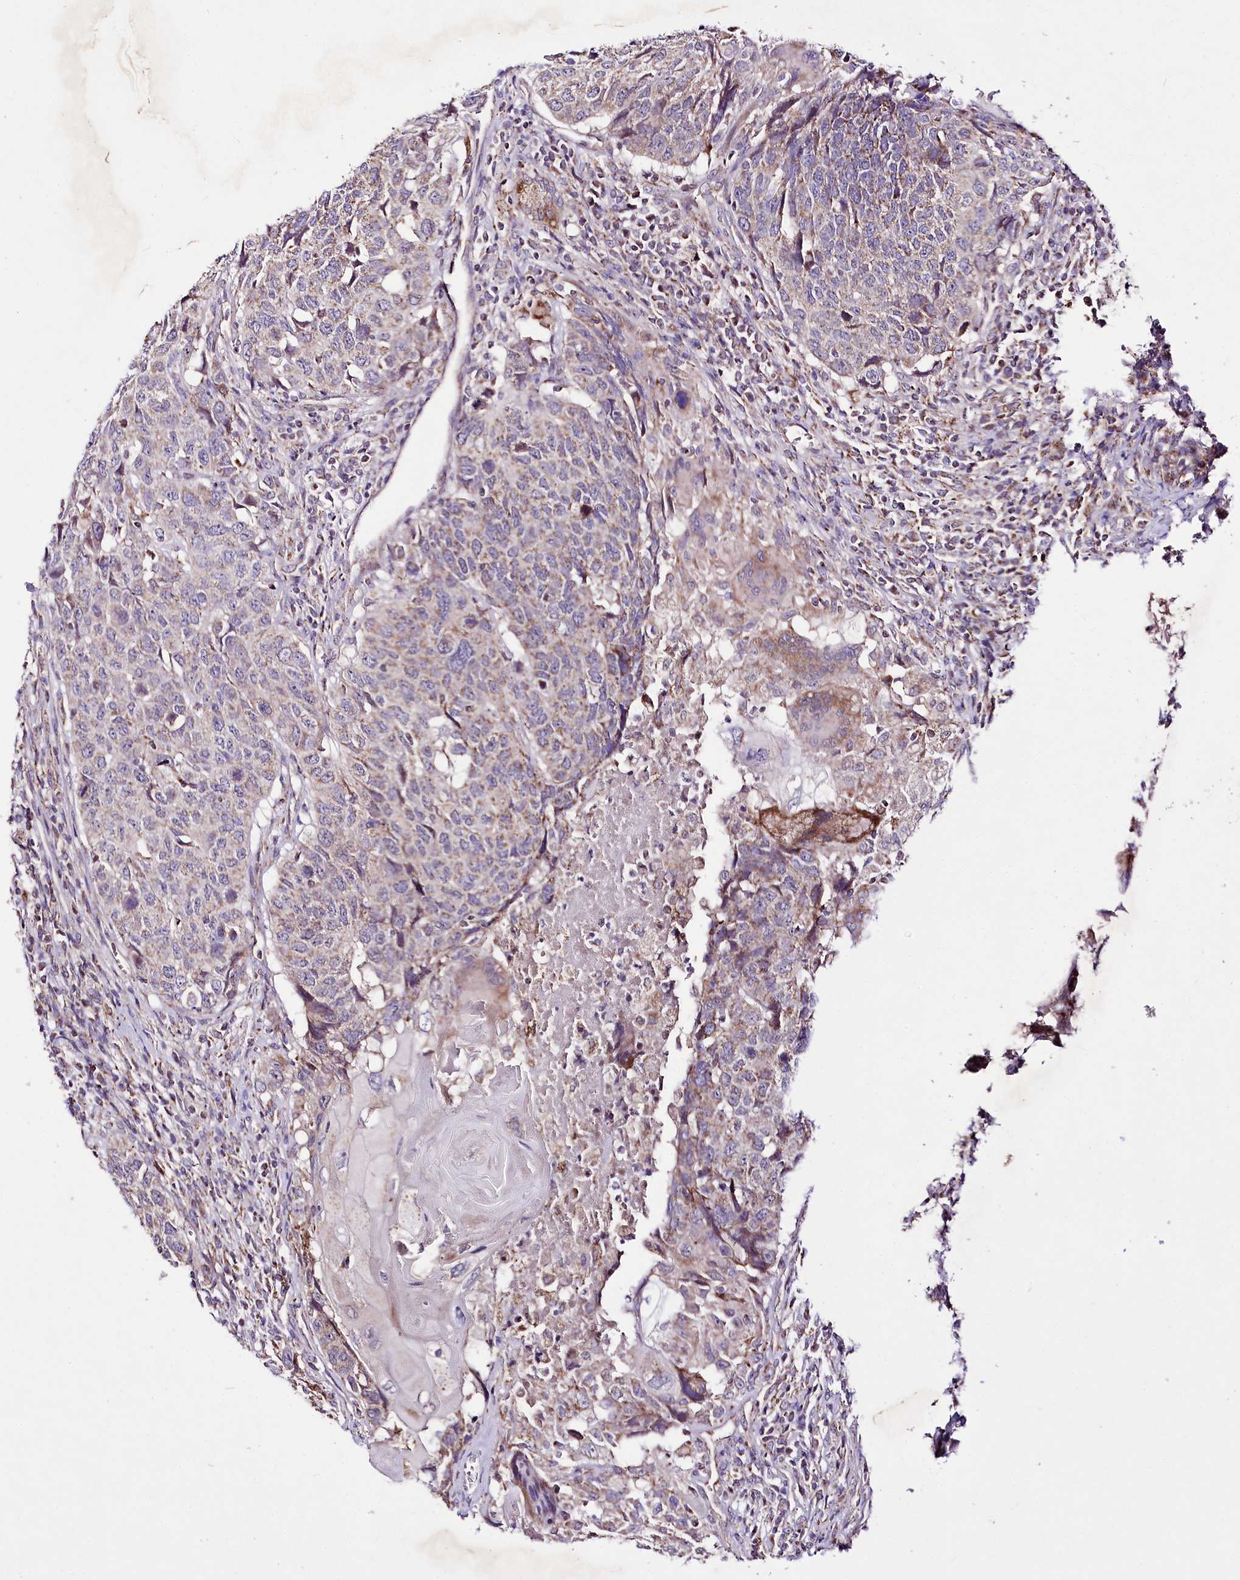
{"staining": {"intensity": "weak", "quantity": ">75%", "location": "cytoplasmic/membranous"}, "tissue": "head and neck cancer", "cell_type": "Tumor cells", "image_type": "cancer", "snomed": [{"axis": "morphology", "description": "Squamous cell carcinoma, NOS"}, {"axis": "topography", "description": "Head-Neck"}], "caption": "Head and neck squamous cell carcinoma stained with DAB immunohistochemistry (IHC) exhibits low levels of weak cytoplasmic/membranous expression in approximately >75% of tumor cells.", "gene": "ATE1", "patient": {"sex": "male", "age": 66}}